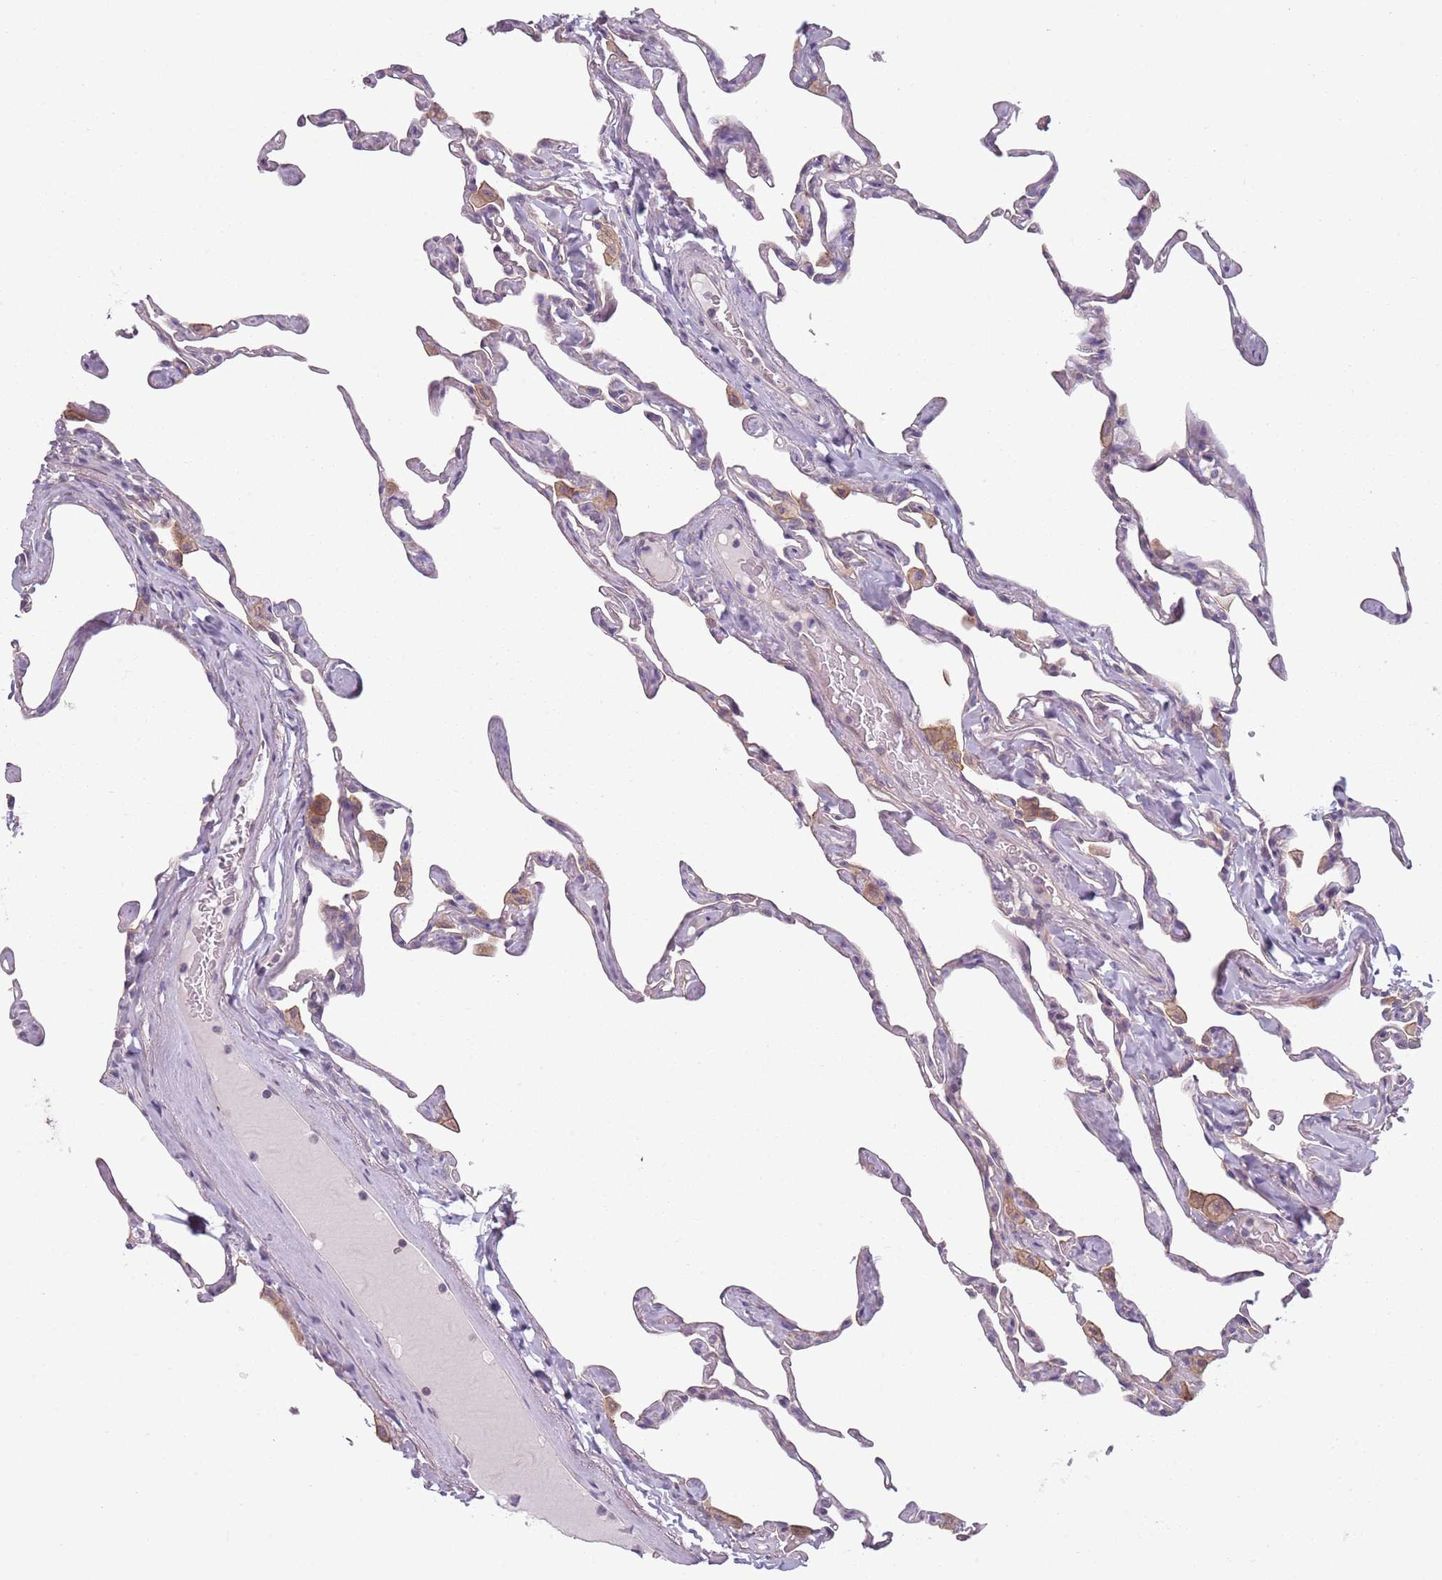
{"staining": {"intensity": "negative", "quantity": "none", "location": "none"}, "tissue": "lung", "cell_type": "Alveolar cells", "image_type": "normal", "snomed": [{"axis": "morphology", "description": "Normal tissue, NOS"}, {"axis": "topography", "description": "Lung"}], "caption": "Immunohistochemistry micrograph of unremarkable lung: human lung stained with DAB (3,3'-diaminobenzidine) demonstrates no significant protein expression in alveolar cells. The staining is performed using DAB (3,3'-diaminobenzidine) brown chromogen with nuclei counter-stained in using hematoxylin.", "gene": "TLCD2", "patient": {"sex": "male", "age": 65}}